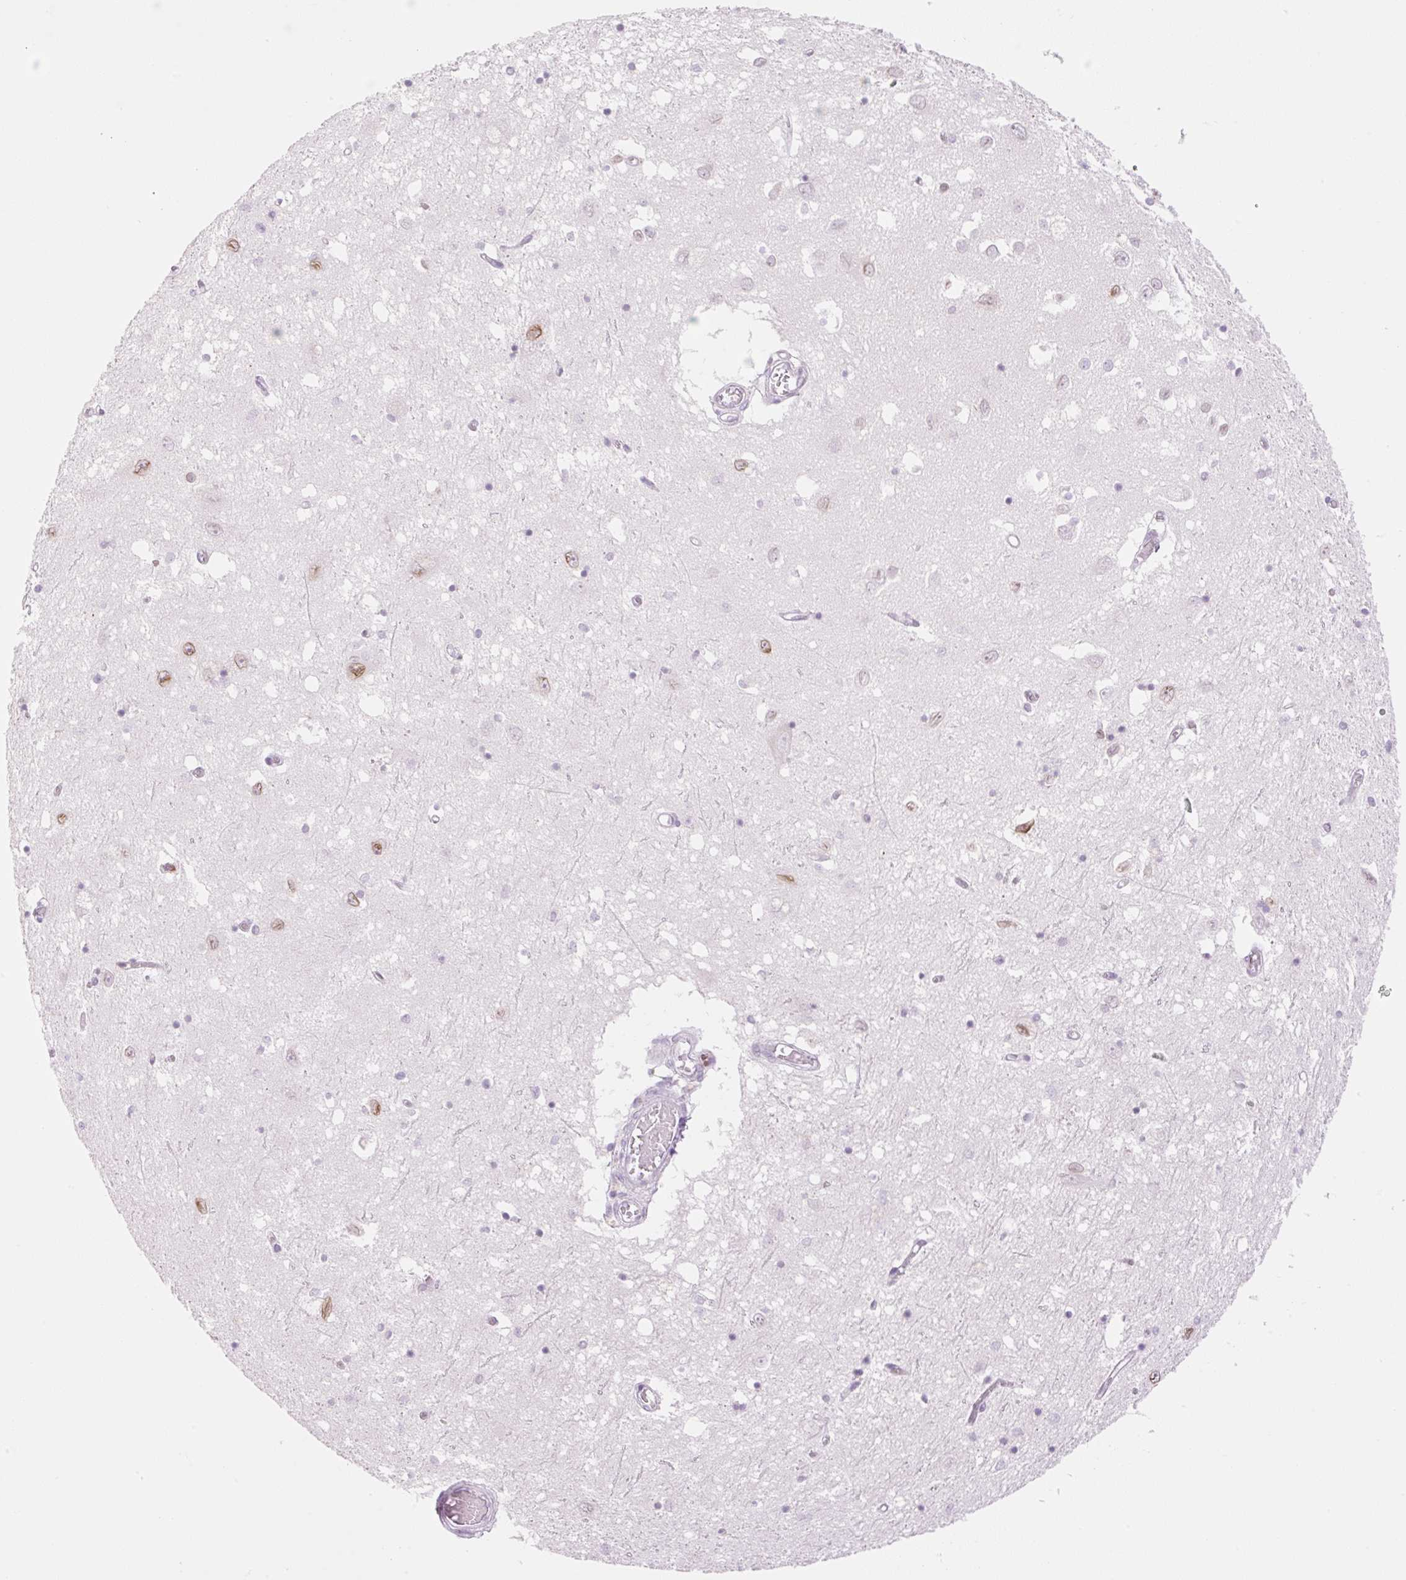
{"staining": {"intensity": "negative", "quantity": "none", "location": "none"}, "tissue": "caudate", "cell_type": "Glial cells", "image_type": "normal", "snomed": [{"axis": "morphology", "description": "Normal tissue, NOS"}, {"axis": "topography", "description": "Lateral ventricle wall"}], "caption": "This is a micrograph of immunohistochemistry (IHC) staining of normal caudate, which shows no expression in glial cells. The staining is performed using DAB (3,3'-diaminobenzidine) brown chromogen with nuclei counter-stained in using hematoxylin.", "gene": "TBX15", "patient": {"sex": "male", "age": 70}}